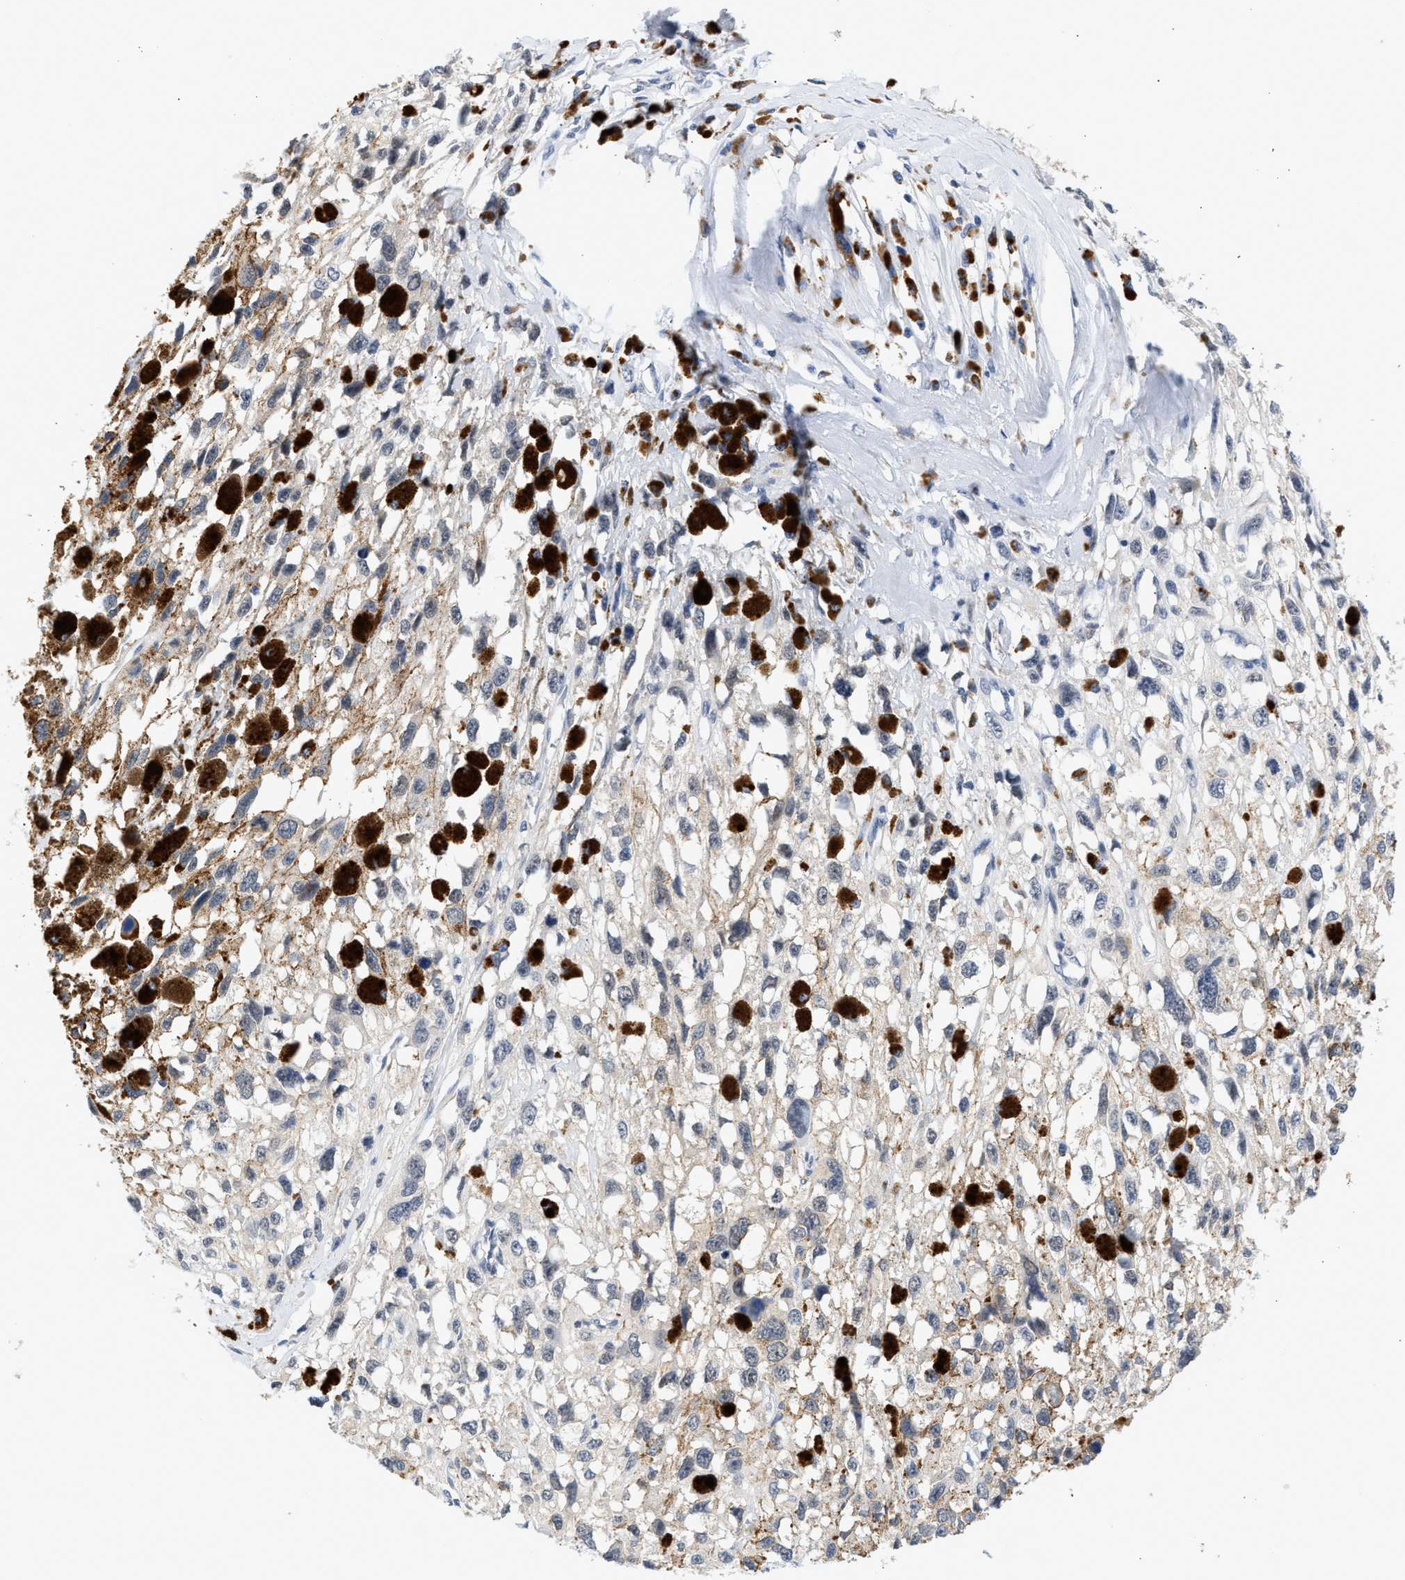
{"staining": {"intensity": "negative", "quantity": "none", "location": "none"}, "tissue": "melanoma", "cell_type": "Tumor cells", "image_type": "cancer", "snomed": [{"axis": "morphology", "description": "Malignant melanoma, Metastatic site"}, {"axis": "topography", "description": "Lymph node"}], "caption": "DAB (3,3'-diaminobenzidine) immunohistochemical staining of melanoma shows no significant positivity in tumor cells.", "gene": "PPM1L", "patient": {"sex": "male", "age": 59}}